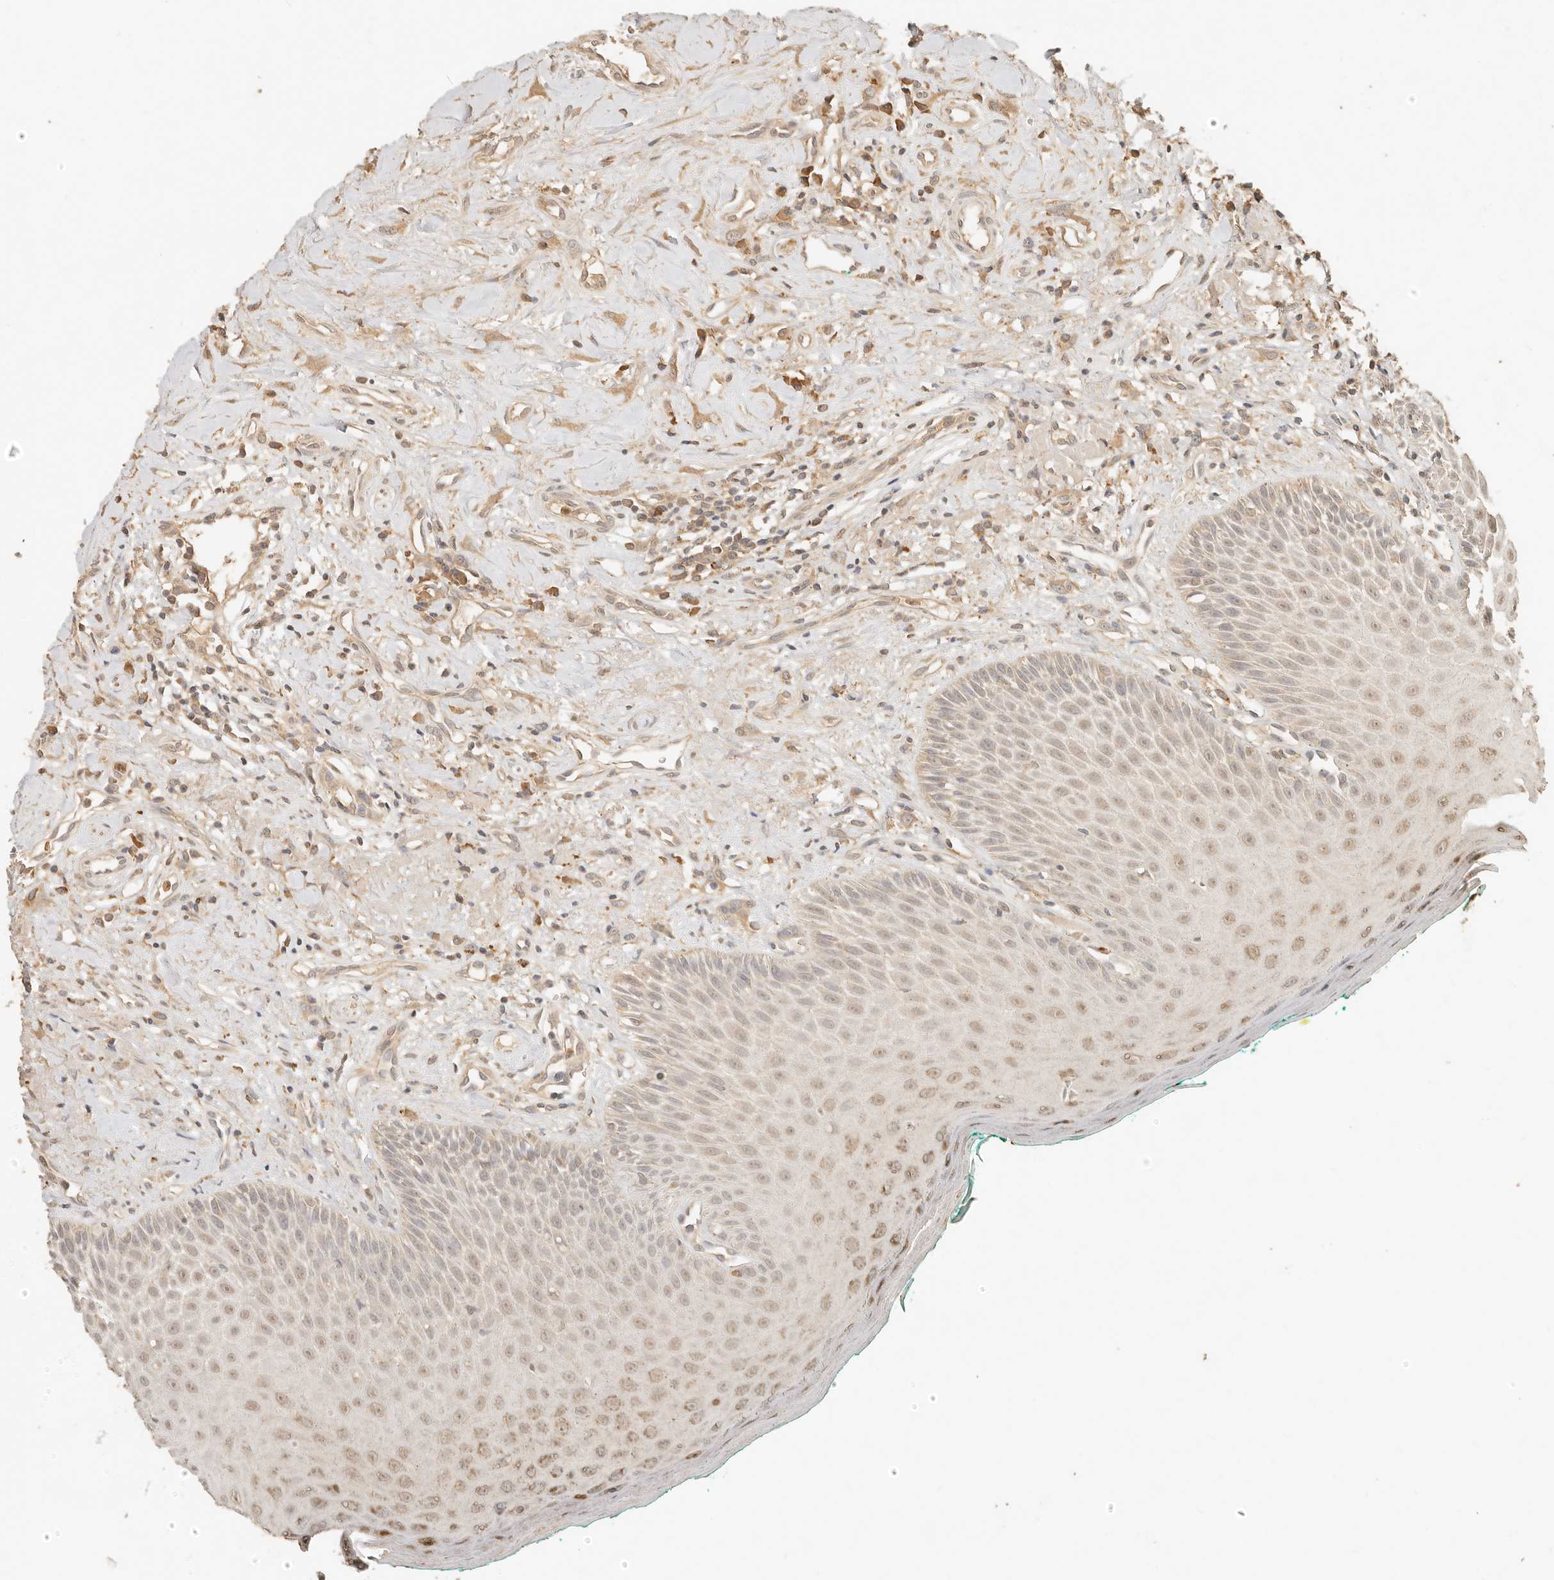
{"staining": {"intensity": "weak", "quantity": "<25%", "location": "cytoplasmic/membranous,nuclear"}, "tissue": "oral mucosa", "cell_type": "Squamous epithelial cells", "image_type": "normal", "snomed": [{"axis": "morphology", "description": "Normal tissue, NOS"}, {"axis": "topography", "description": "Oral tissue"}], "caption": "A histopathology image of human oral mucosa is negative for staining in squamous epithelial cells. (DAB (3,3'-diaminobenzidine) immunohistochemistry visualized using brightfield microscopy, high magnification).", "gene": "INTS11", "patient": {"sex": "female", "age": 70}}